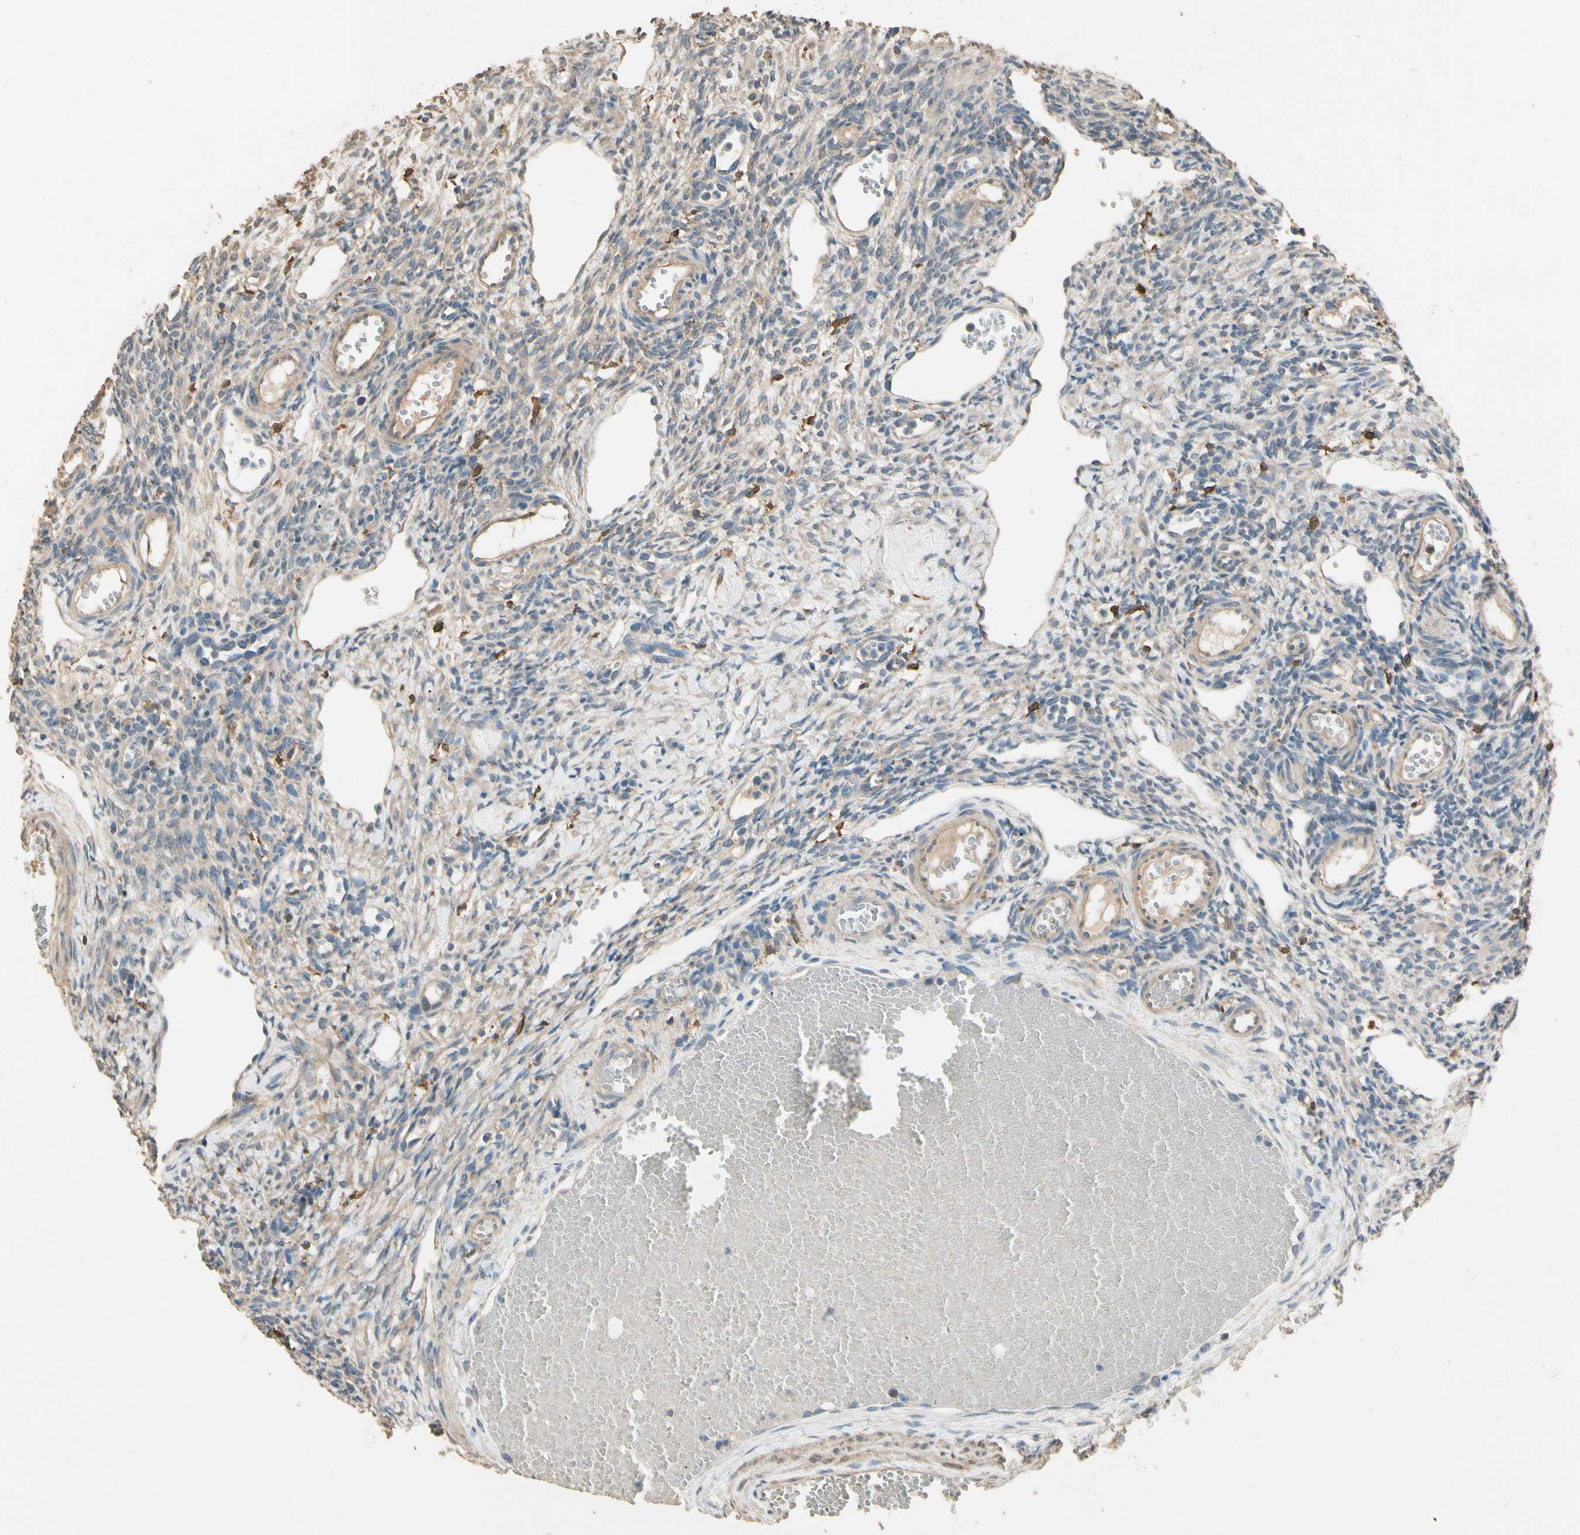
{"staining": {"intensity": "weak", "quantity": ">75%", "location": "cytoplasmic/membranous"}, "tissue": "ovary", "cell_type": "Ovarian stroma cells", "image_type": "normal", "snomed": [{"axis": "morphology", "description": "Normal tissue, NOS"}, {"axis": "topography", "description": "Ovary"}], "caption": "Weak cytoplasmic/membranous positivity for a protein is appreciated in about >75% of ovarian stroma cells of unremarkable ovary using immunohistochemistry.", "gene": "CDH6", "patient": {"sex": "female", "age": 33}}